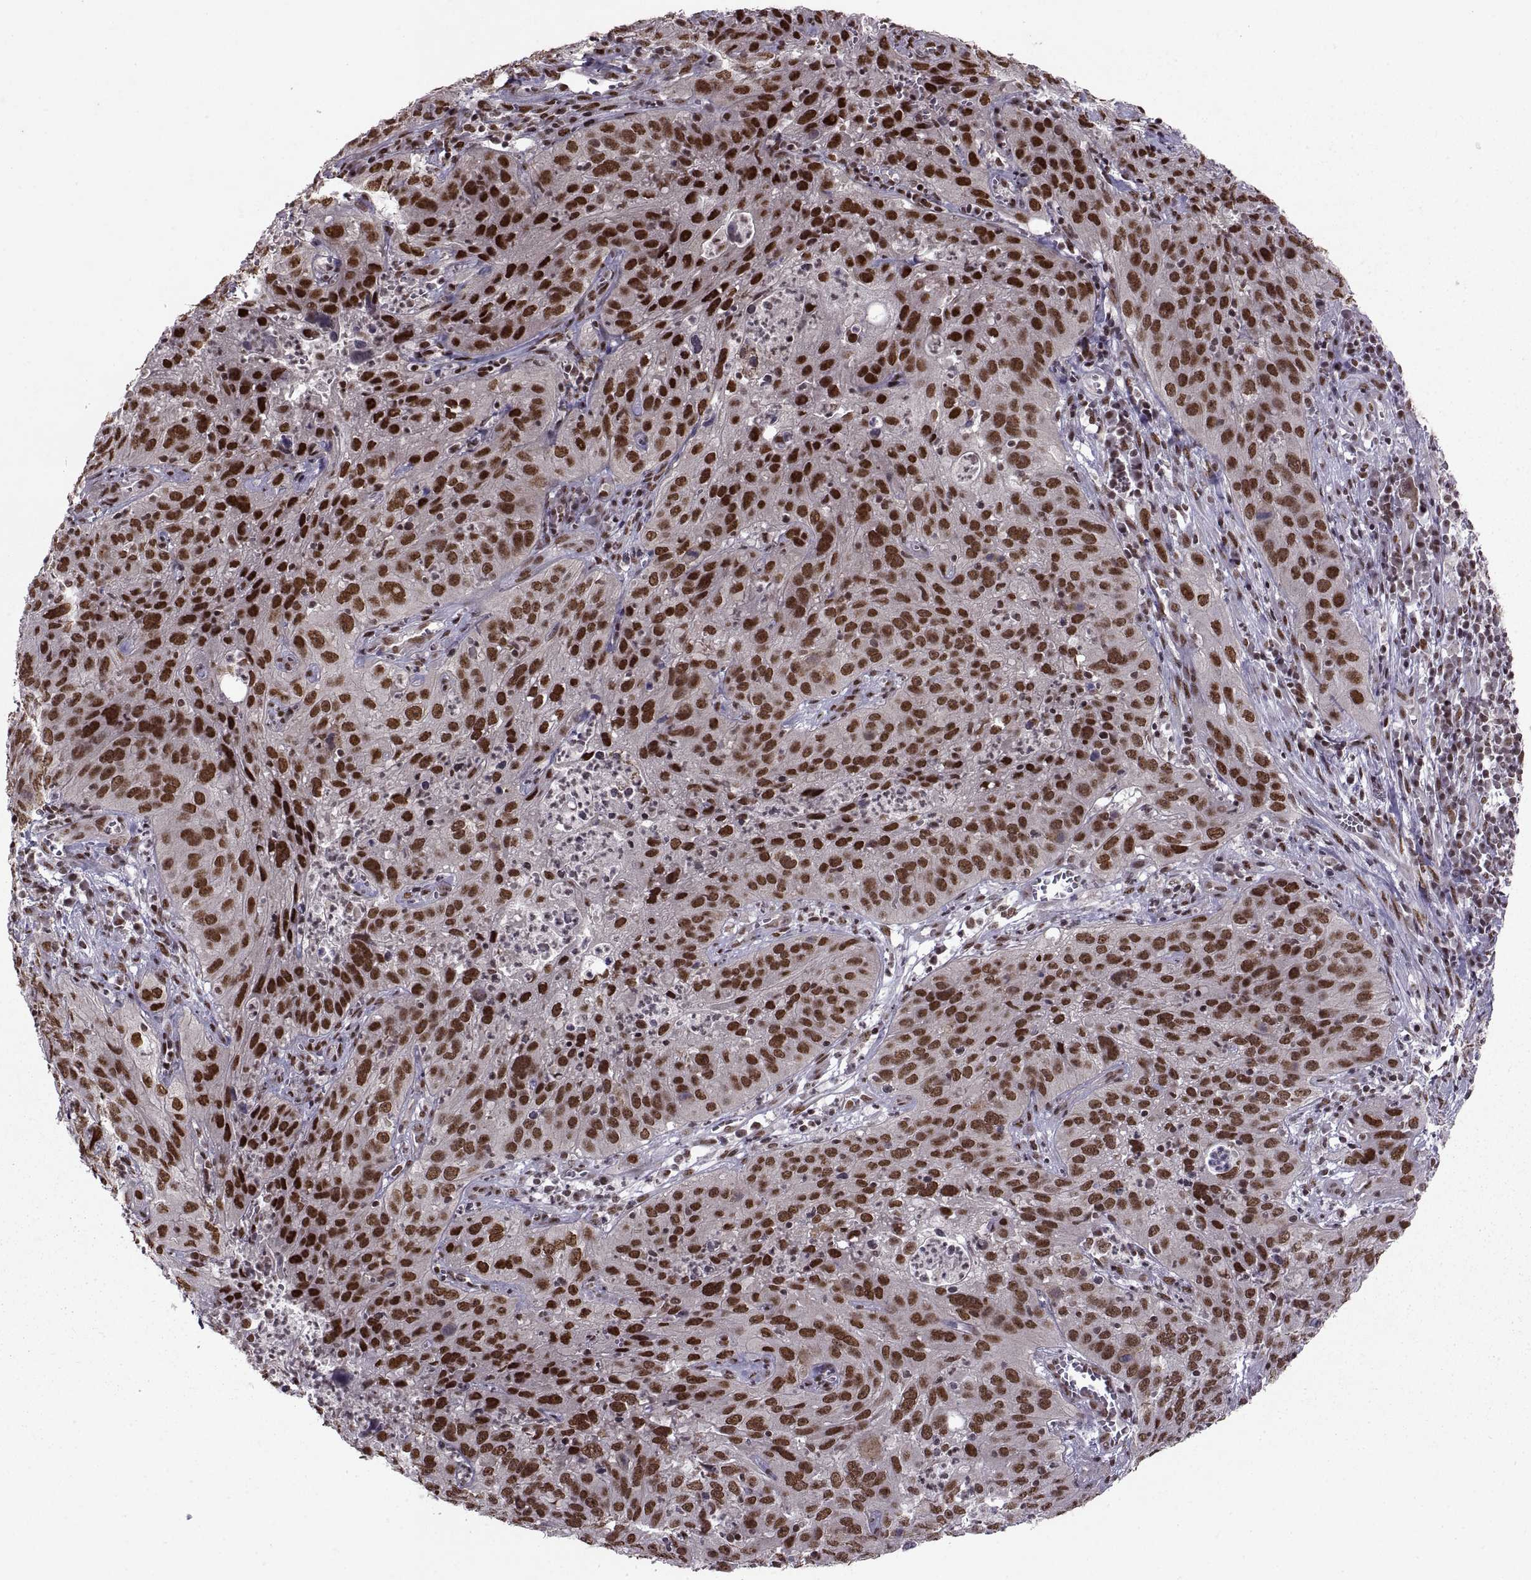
{"staining": {"intensity": "strong", "quantity": ">75%", "location": "nuclear"}, "tissue": "cervical cancer", "cell_type": "Tumor cells", "image_type": "cancer", "snomed": [{"axis": "morphology", "description": "Squamous cell carcinoma, NOS"}, {"axis": "topography", "description": "Cervix"}], "caption": "Protein expression analysis of cervical cancer (squamous cell carcinoma) exhibits strong nuclear staining in about >75% of tumor cells. The staining was performed using DAB (3,3'-diaminobenzidine), with brown indicating positive protein expression. Nuclei are stained blue with hematoxylin.", "gene": "MT1E", "patient": {"sex": "female", "age": 32}}